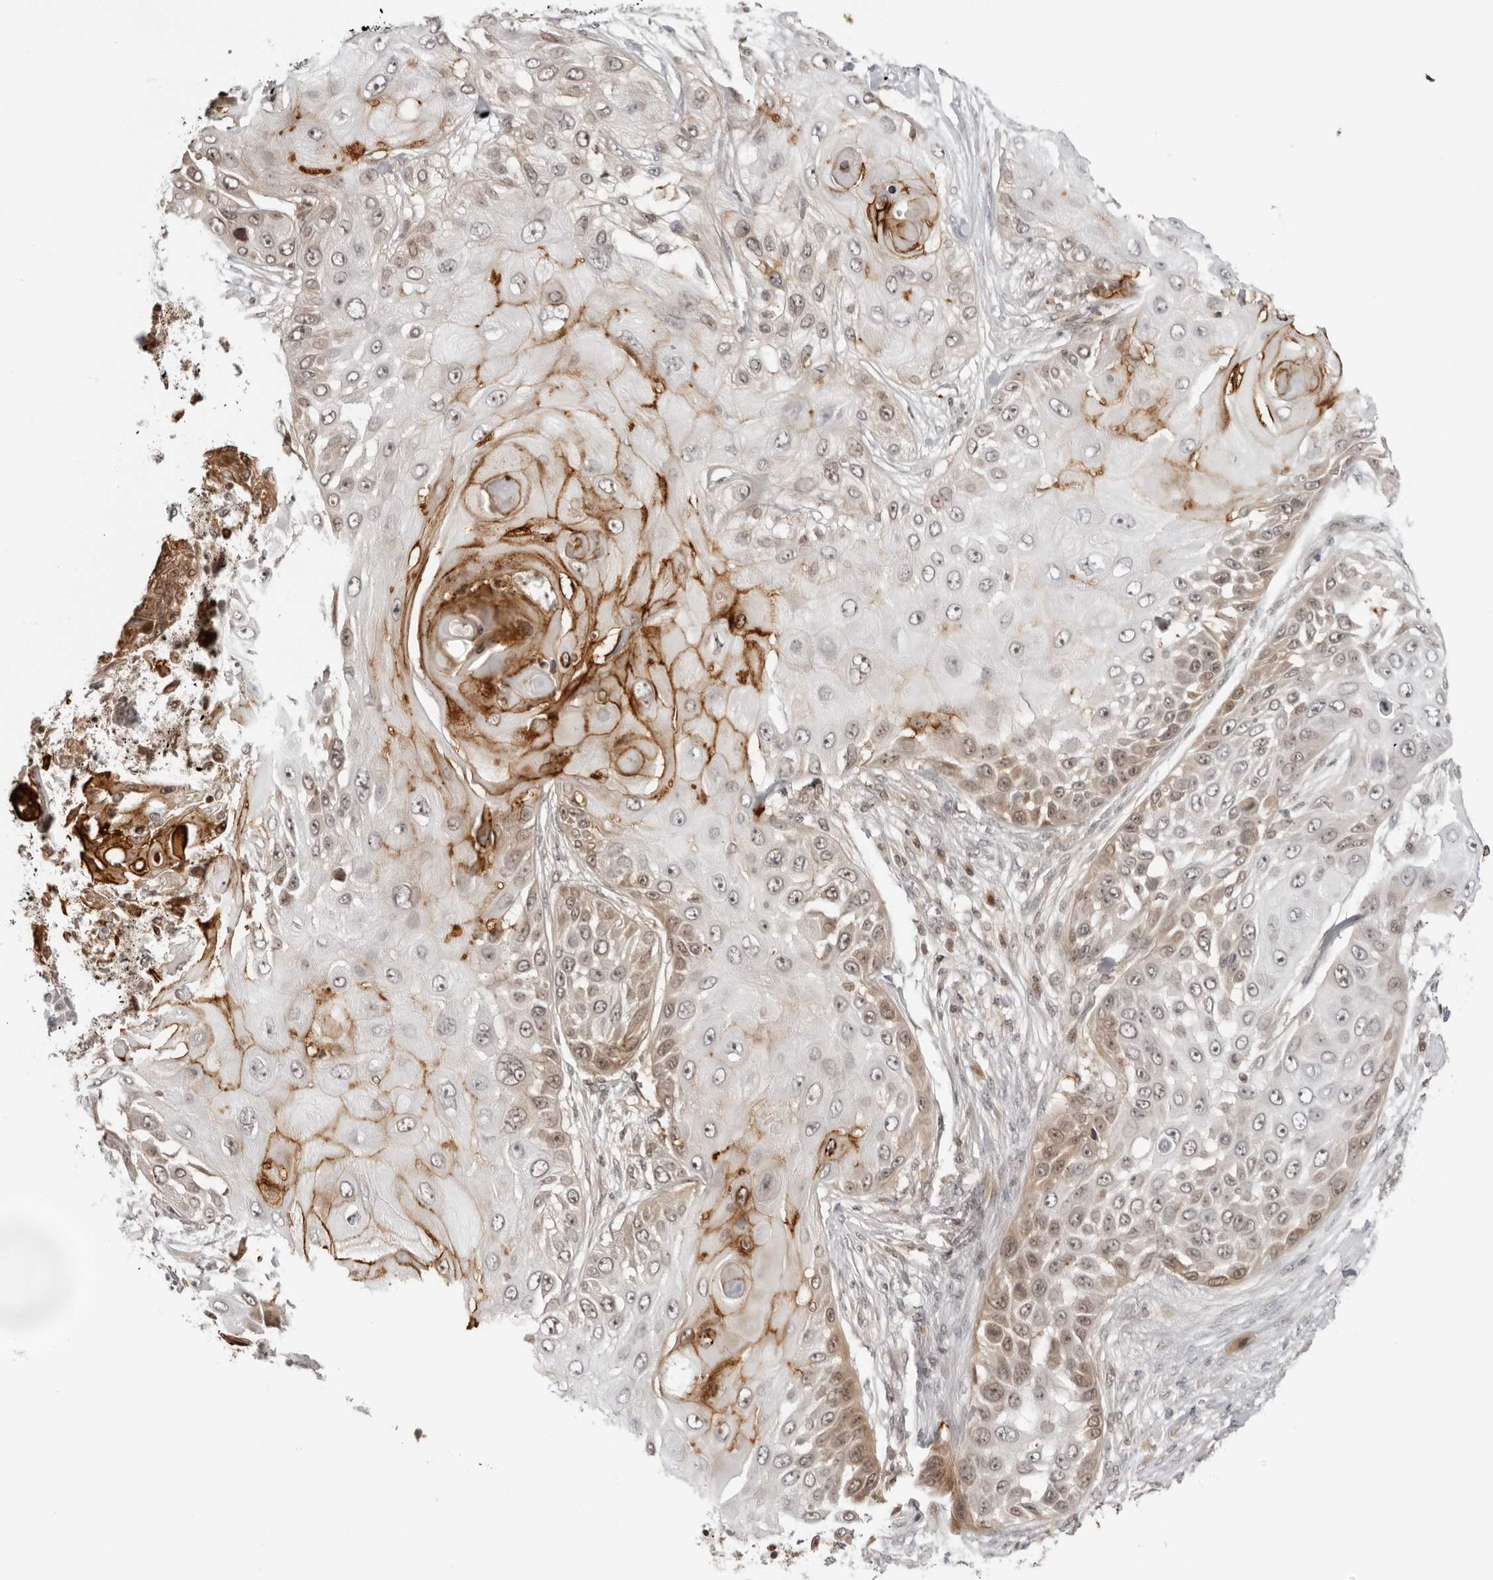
{"staining": {"intensity": "moderate", "quantity": "<25%", "location": "cytoplasmic/membranous"}, "tissue": "skin cancer", "cell_type": "Tumor cells", "image_type": "cancer", "snomed": [{"axis": "morphology", "description": "Squamous cell carcinoma, NOS"}, {"axis": "topography", "description": "Skin"}], "caption": "IHC (DAB (3,3'-diaminobenzidine)) staining of human skin cancer reveals moderate cytoplasmic/membranous protein positivity in about <25% of tumor cells.", "gene": "RNF146", "patient": {"sex": "female", "age": 44}}